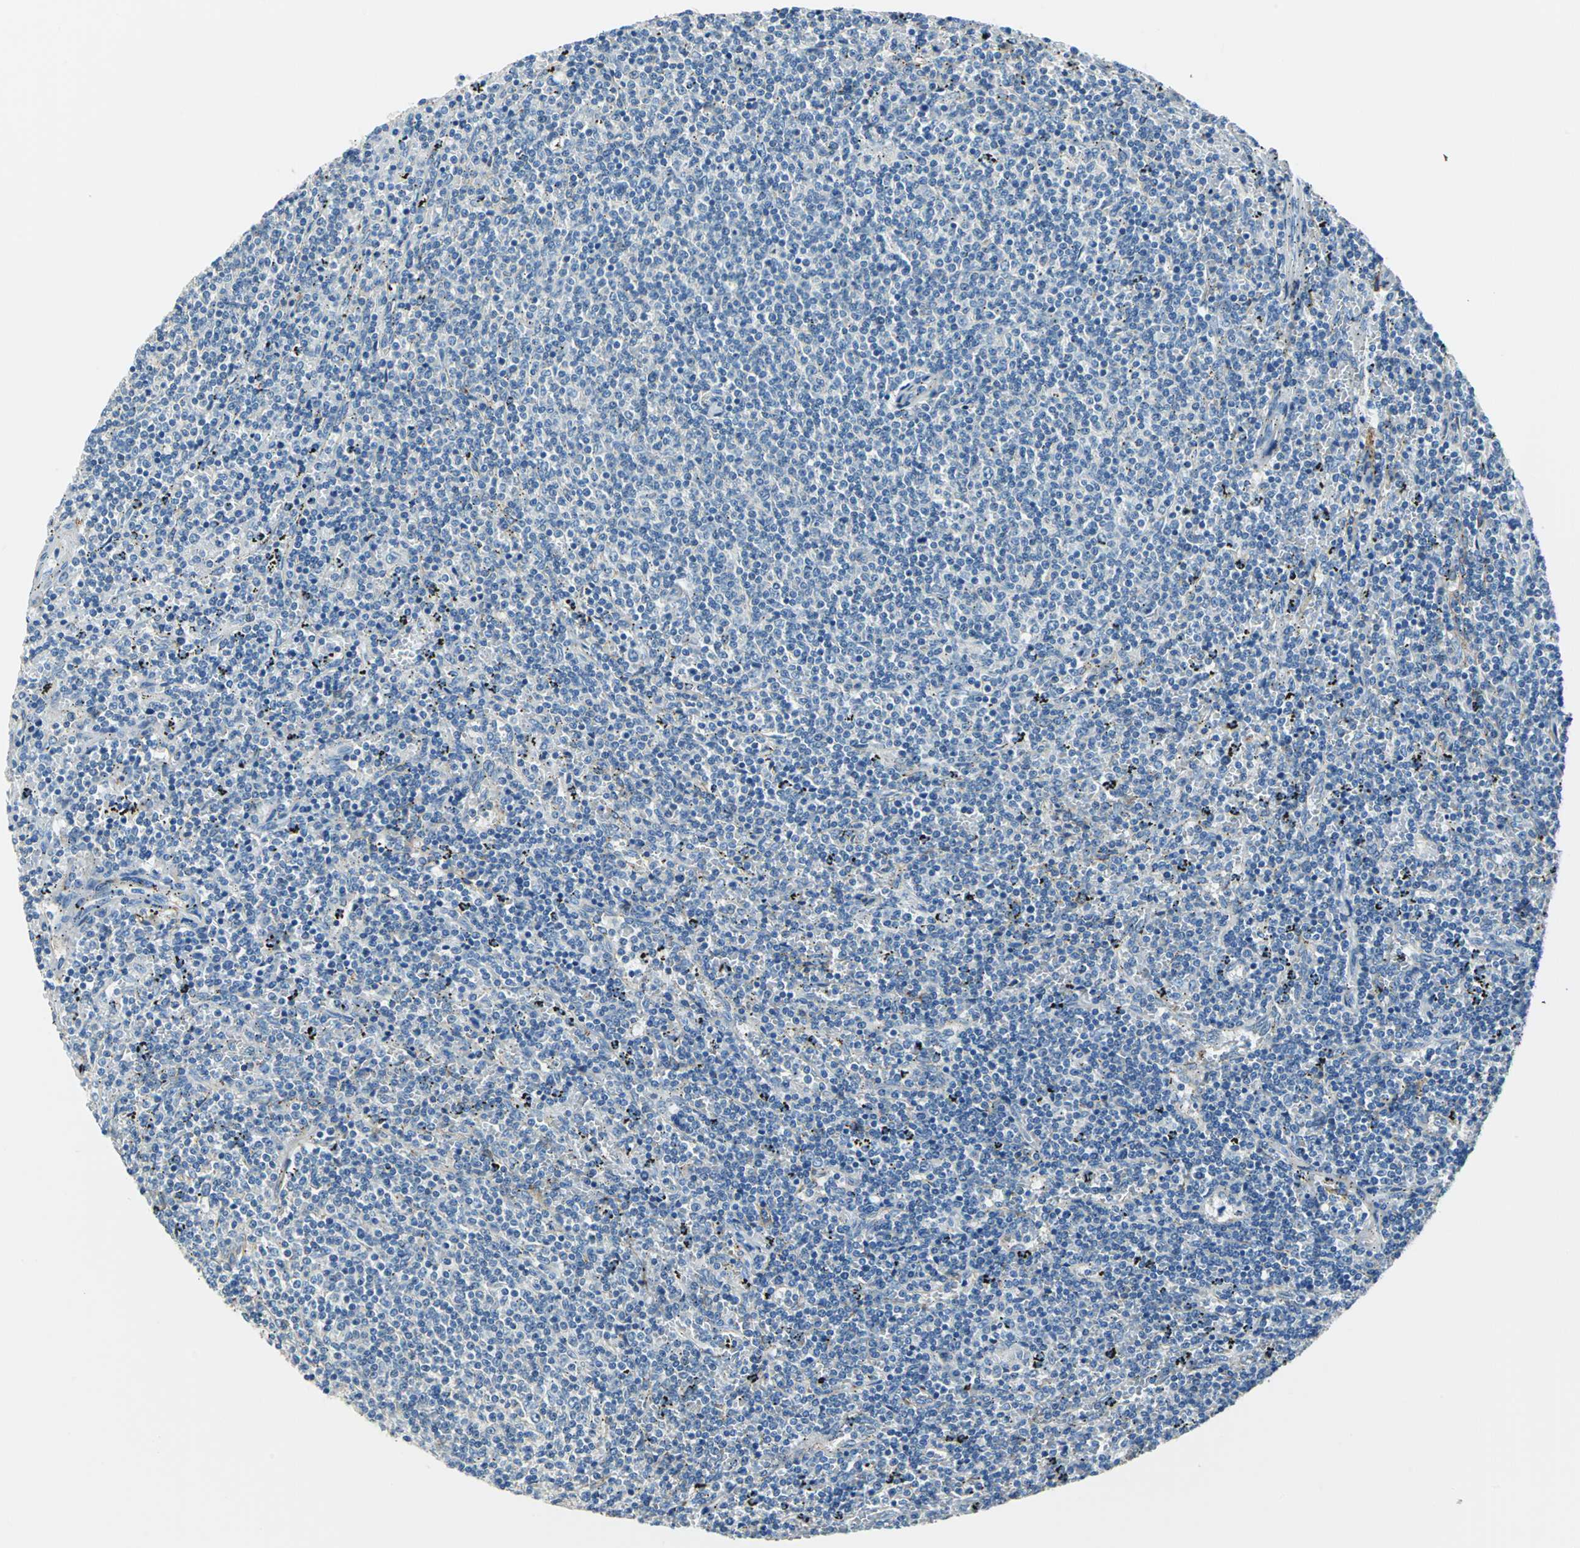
{"staining": {"intensity": "negative", "quantity": "none", "location": "none"}, "tissue": "lymphoma", "cell_type": "Tumor cells", "image_type": "cancer", "snomed": [{"axis": "morphology", "description": "Malignant lymphoma, non-Hodgkin's type, Low grade"}, {"axis": "topography", "description": "Spleen"}], "caption": "There is no significant expression in tumor cells of lymphoma. (DAB immunohistochemistry visualized using brightfield microscopy, high magnification).", "gene": "AKAP12", "patient": {"sex": "female", "age": 50}}